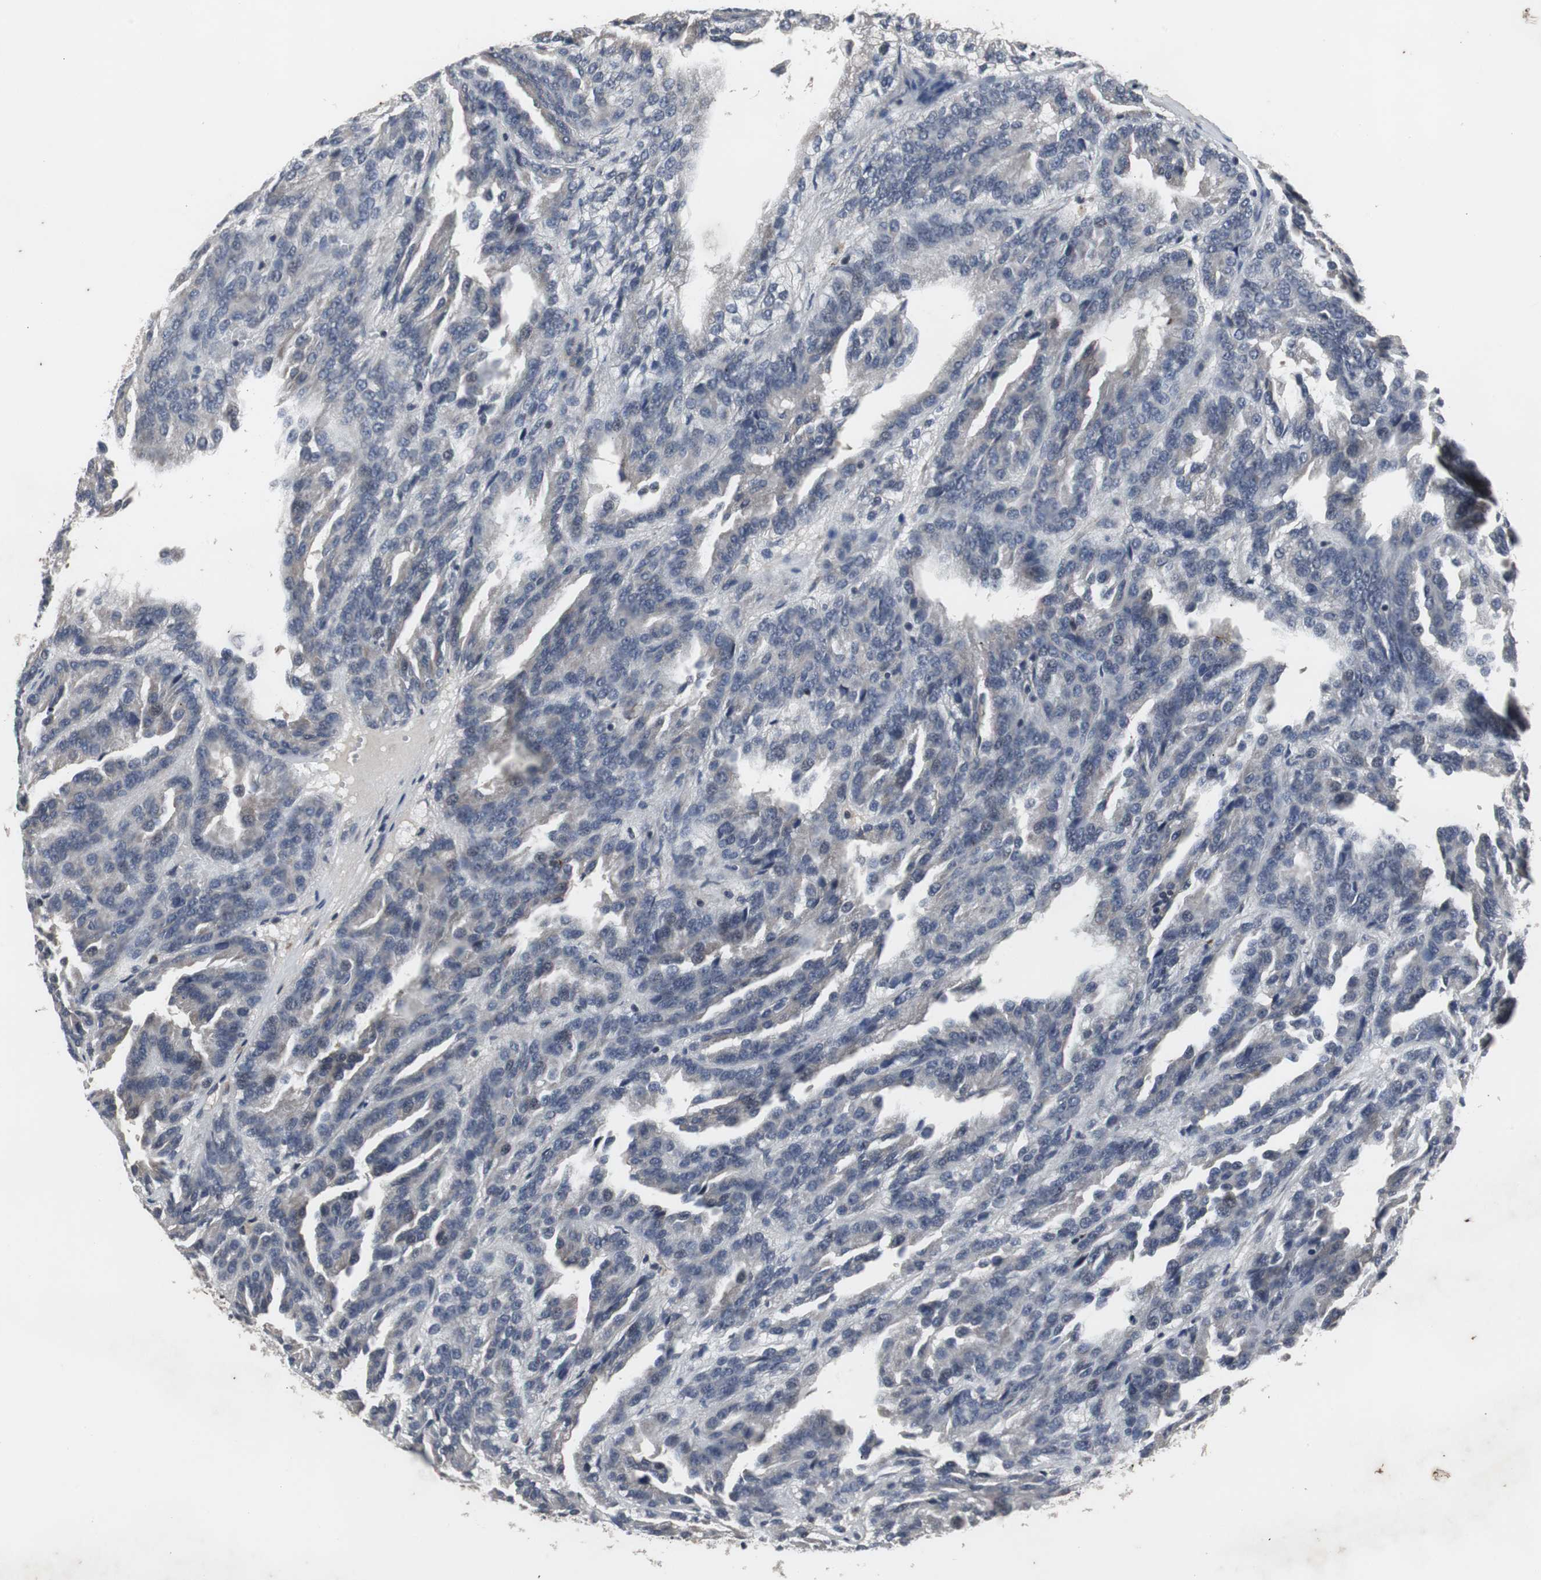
{"staining": {"intensity": "weak", "quantity": "25%-75%", "location": "cytoplasmic/membranous"}, "tissue": "renal cancer", "cell_type": "Tumor cells", "image_type": "cancer", "snomed": [{"axis": "morphology", "description": "Adenocarcinoma, NOS"}, {"axis": "topography", "description": "Kidney"}], "caption": "The photomicrograph displays a brown stain indicating the presence of a protein in the cytoplasmic/membranous of tumor cells in renal adenocarcinoma.", "gene": "CRADD", "patient": {"sex": "male", "age": 46}}